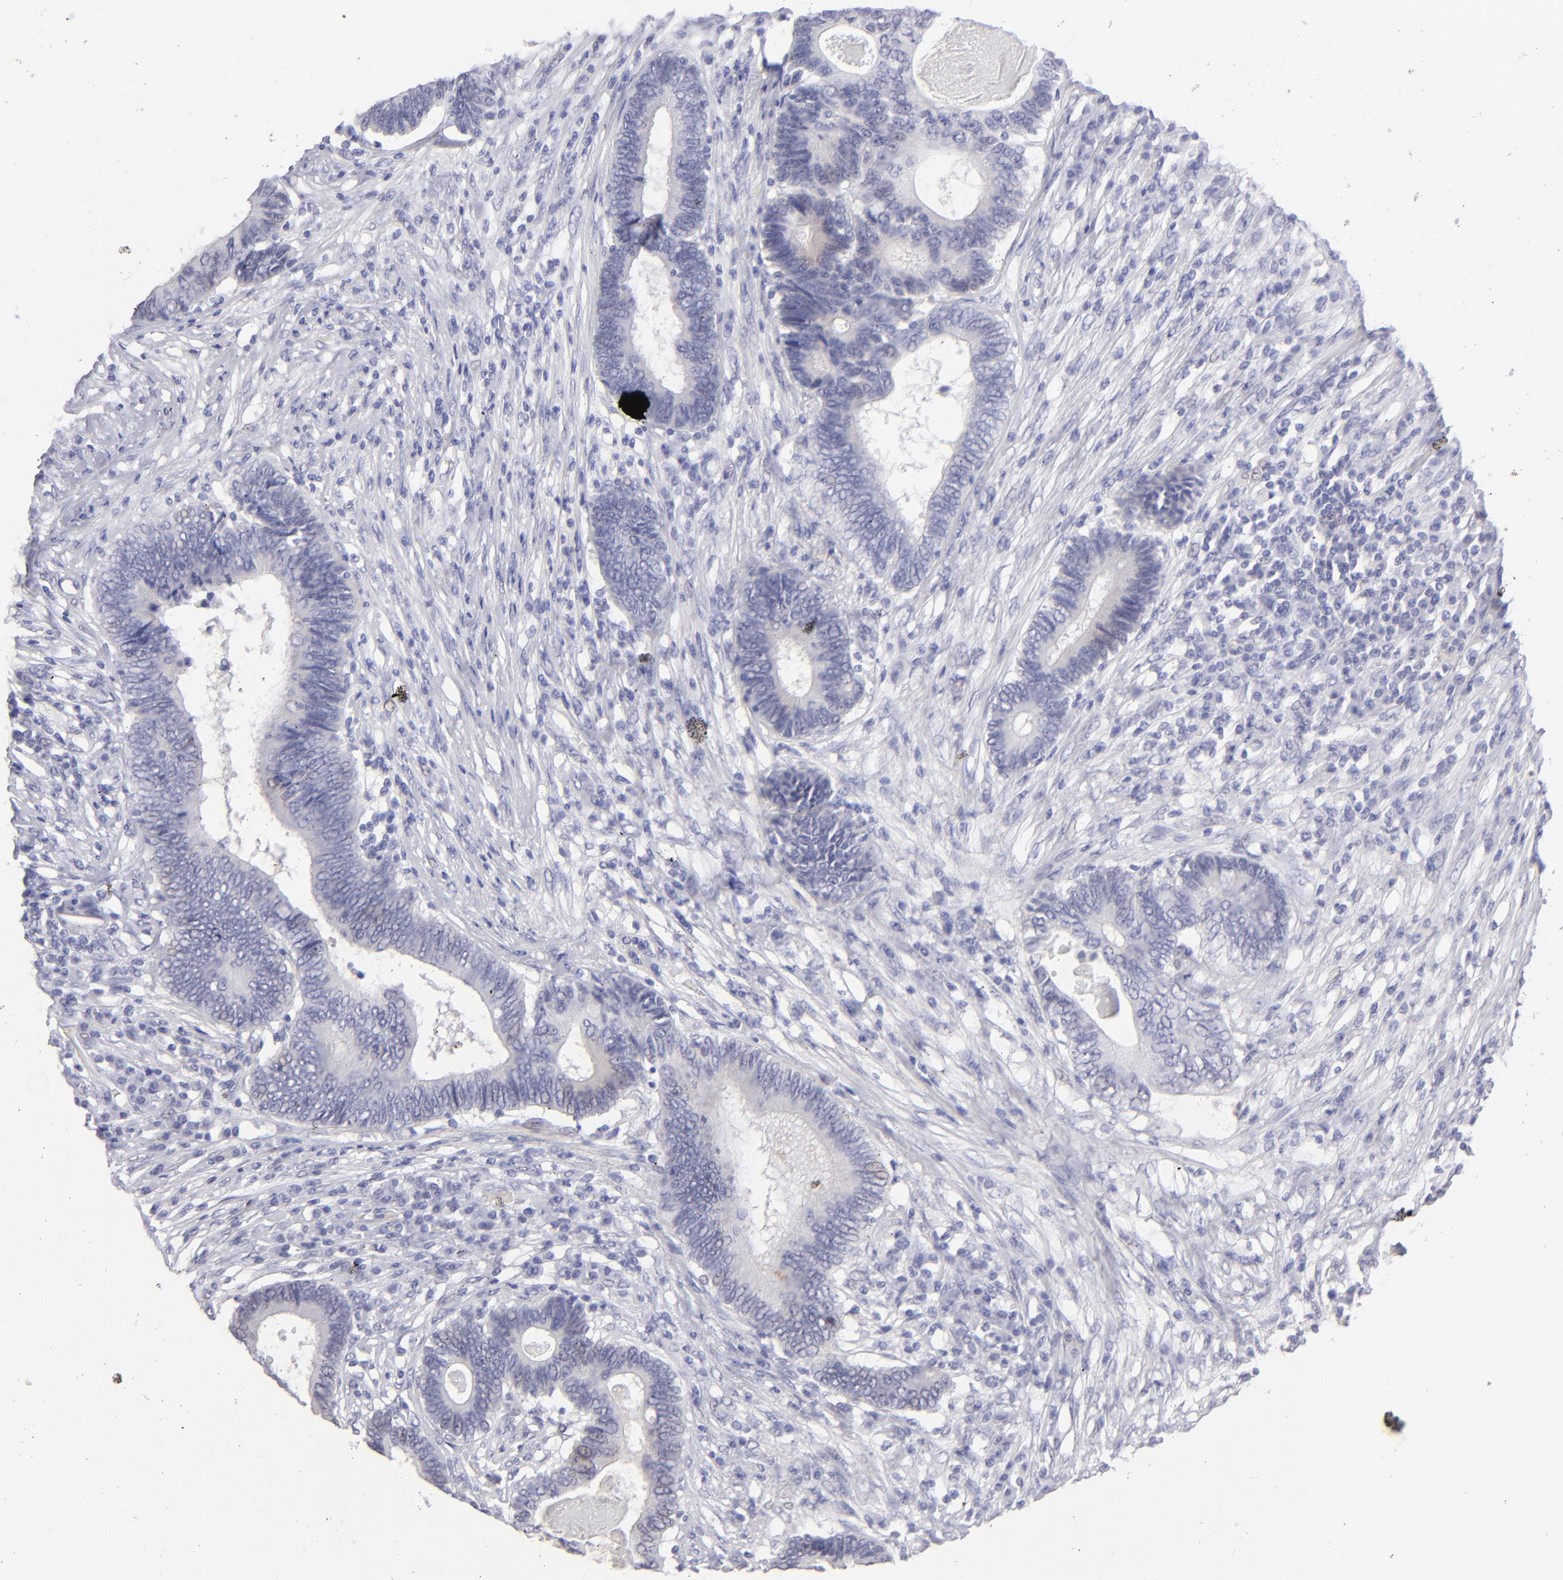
{"staining": {"intensity": "negative", "quantity": "none", "location": "none"}, "tissue": "colorectal cancer", "cell_type": "Tumor cells", "image_type": "cancer", "snomed": [{"axis": "morphology", "description": "Adenocarcinoma, NOS"}, {"axis": "topography", "description": "Colon"}], "caption": "IHC of human colorectal cancer demonstrates no positivity in tumor cells.", "gene": "ALDOB", "patient": {"sex": "female", "age": 78}}